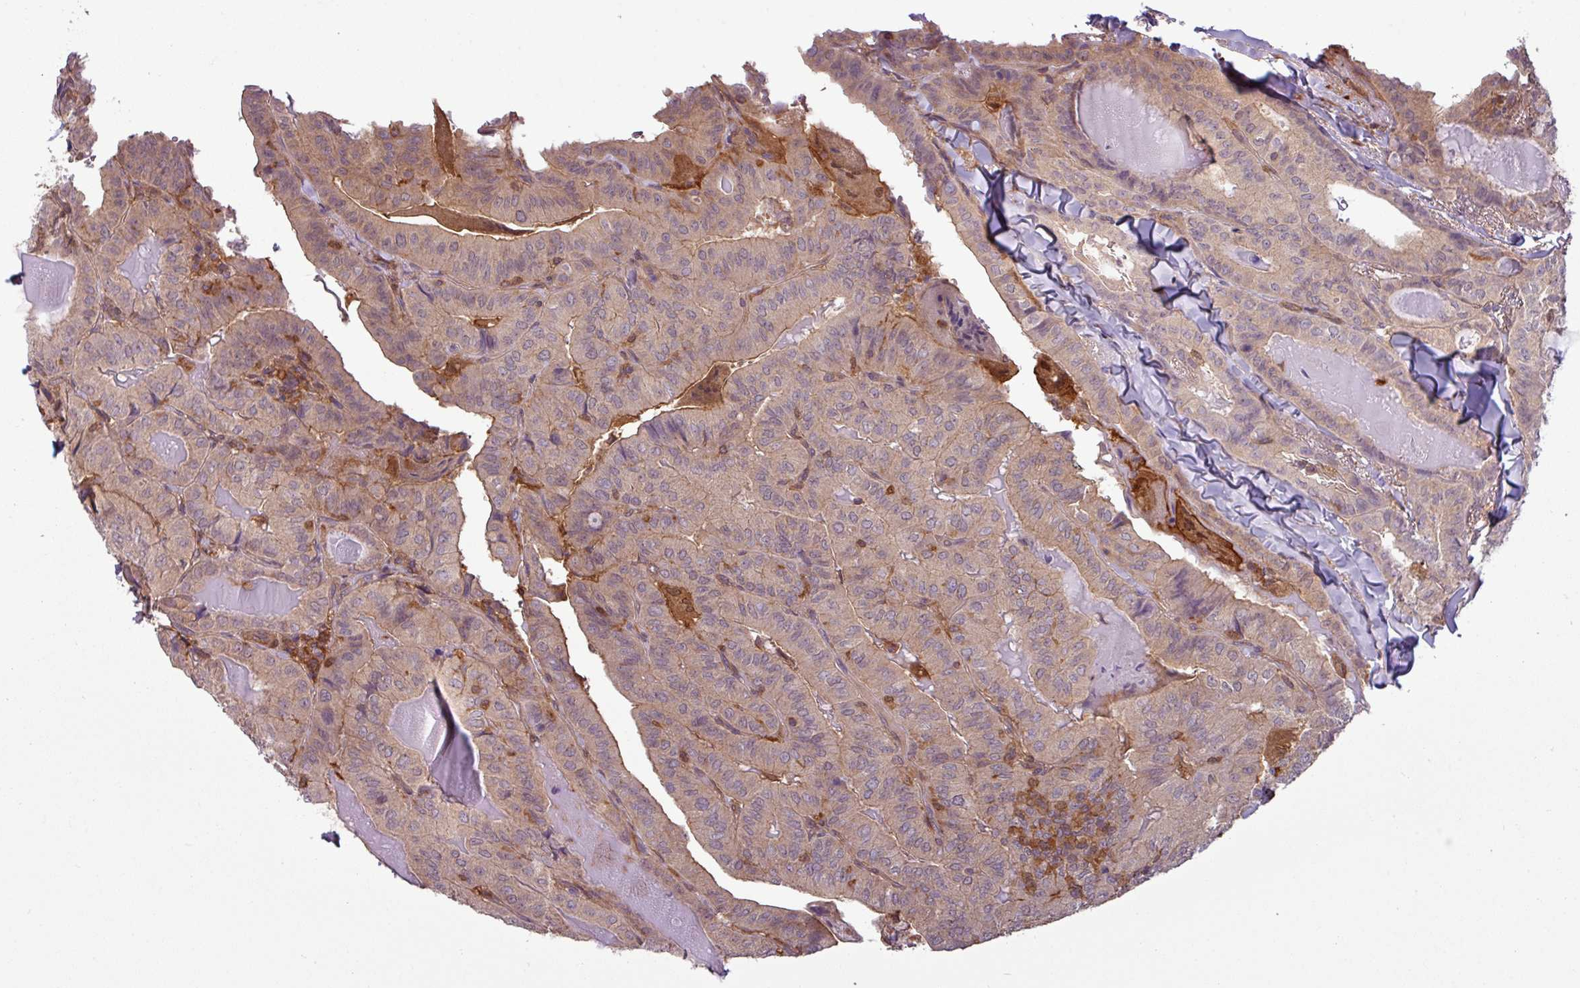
{"staining": {"intensity": "weak", "quantity": "25%-75%", "location": "cytoplasmic/membranous"}, "tissue": "thyroid cancer", "cell_type": "Tumor cells", "image_type": "cancer", "snomed": [{"axis": "morphology", "description": "Papillary adenocarcinoma, NOS"}, {"axis": "topography", "description": "Thyroid gland"}], "caption": "High-magnification brightfield microscopy of thyroid cancer stained with DAB (brown) and counterstained with hematoxylin (blue). tumor cells exhibit weak cytoplasmic/membranous expression is identified in approximately25%-75% of cells.", "gene": "SH3BGRL", "patient": {"sex": "female", "age": 68}}